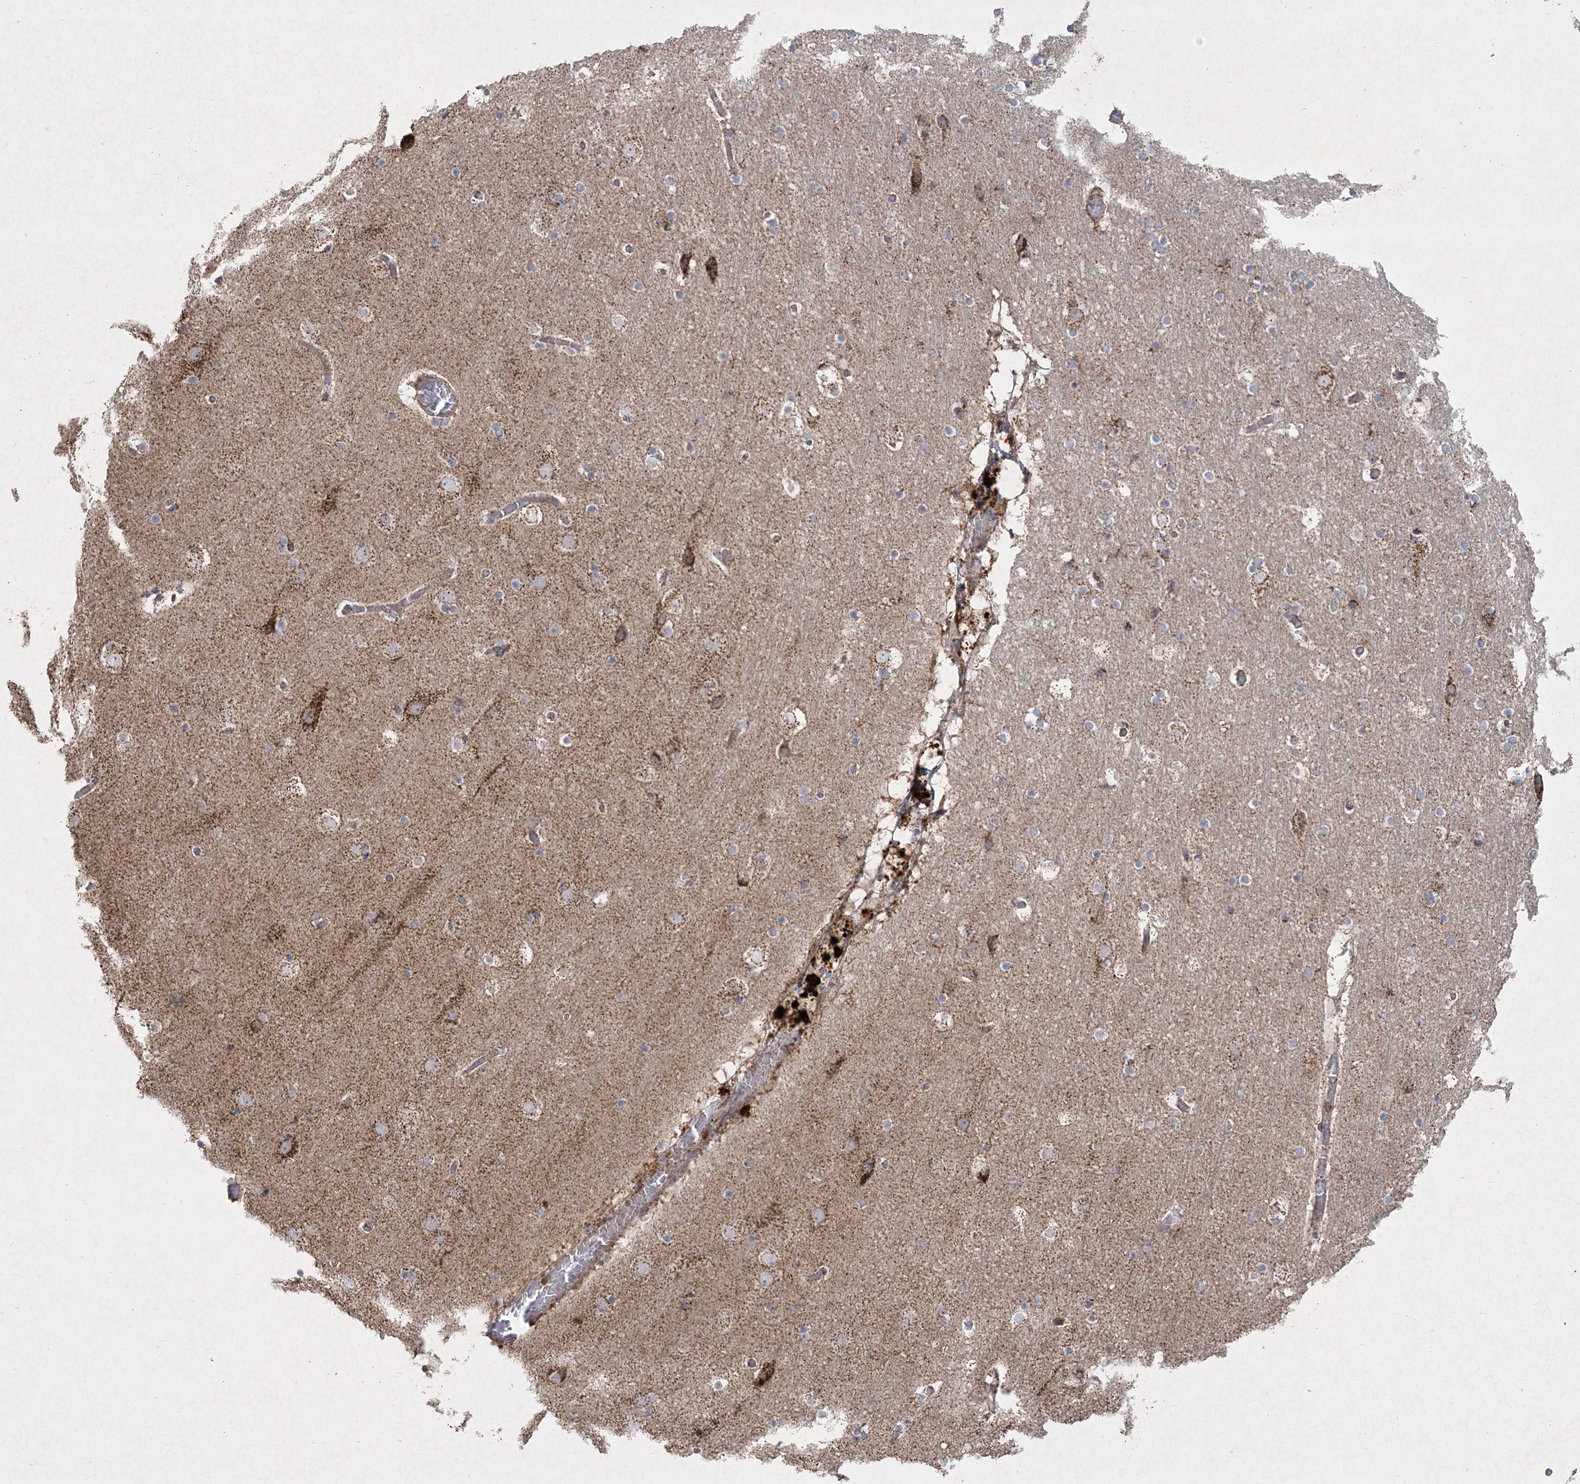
{"staining": {"intensity": "weak", "quantity": ">75%", "location": "cytoplasmic/membranous"}, "tissue": "cerebral cortex", "cell_type": "Endothelial cells", "image_type": "normal", "snomed": [{"axis": "morphology", "description": "Normal tissue, NOS"}, {"axis": "topography", "description": "Cerebral cortex"}], "caption": "A micrograph of human cerebral cortex stained for a protein displays weak cytoplasmic/membranous brown staining in endothelial cells. Using DAB (brown) and hematoxylin (blue) stains, captured at high magnification using brightfield microscopy.", "gene": "LRPPRC", "patient": {"sex": "male", "age": 57}}